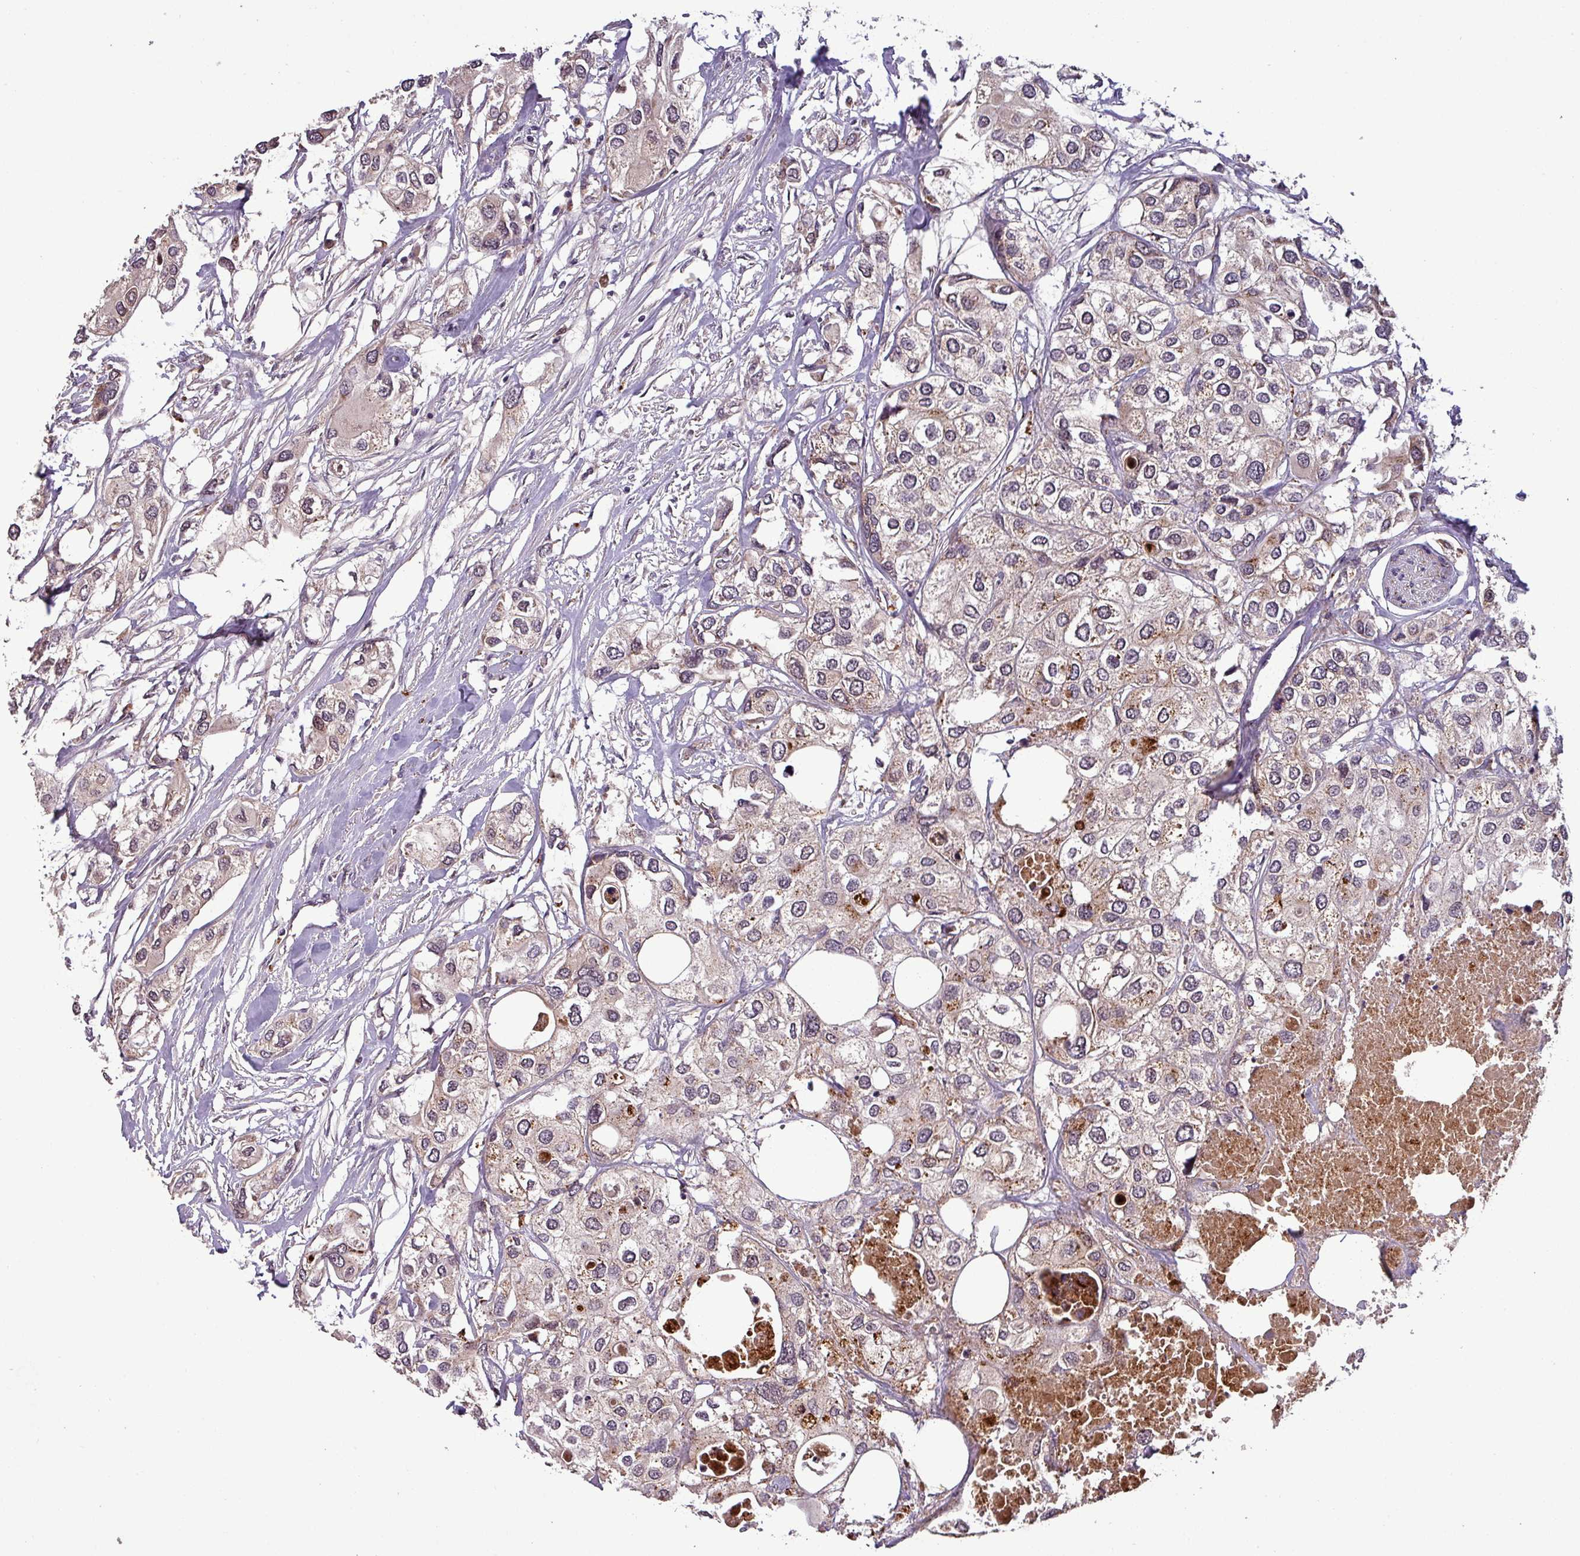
{"staining": {"intensity": "weak", "quantity": "25%-75%", "location": "cytoplasmic/membranous,nuclear"}, "tissue": "urothelial cancer", "cell_type": "Tumor cells", "image_type": "cancer", "snomed": [{"axis": "morphology", "description": "Urothelial carcinoma, High grade"}, {"axis": "topography", "description": "Urinary bladder"}], "caption": "This image displays immunohistochemistry staining of high-grade urothelial carcinoma, with low weak cytoplasmic/membranous and nuclear staining in about 25%-75% of tumor cells.", "gene": "PUS1", "patient": {"sex": "male", "age": 64}}